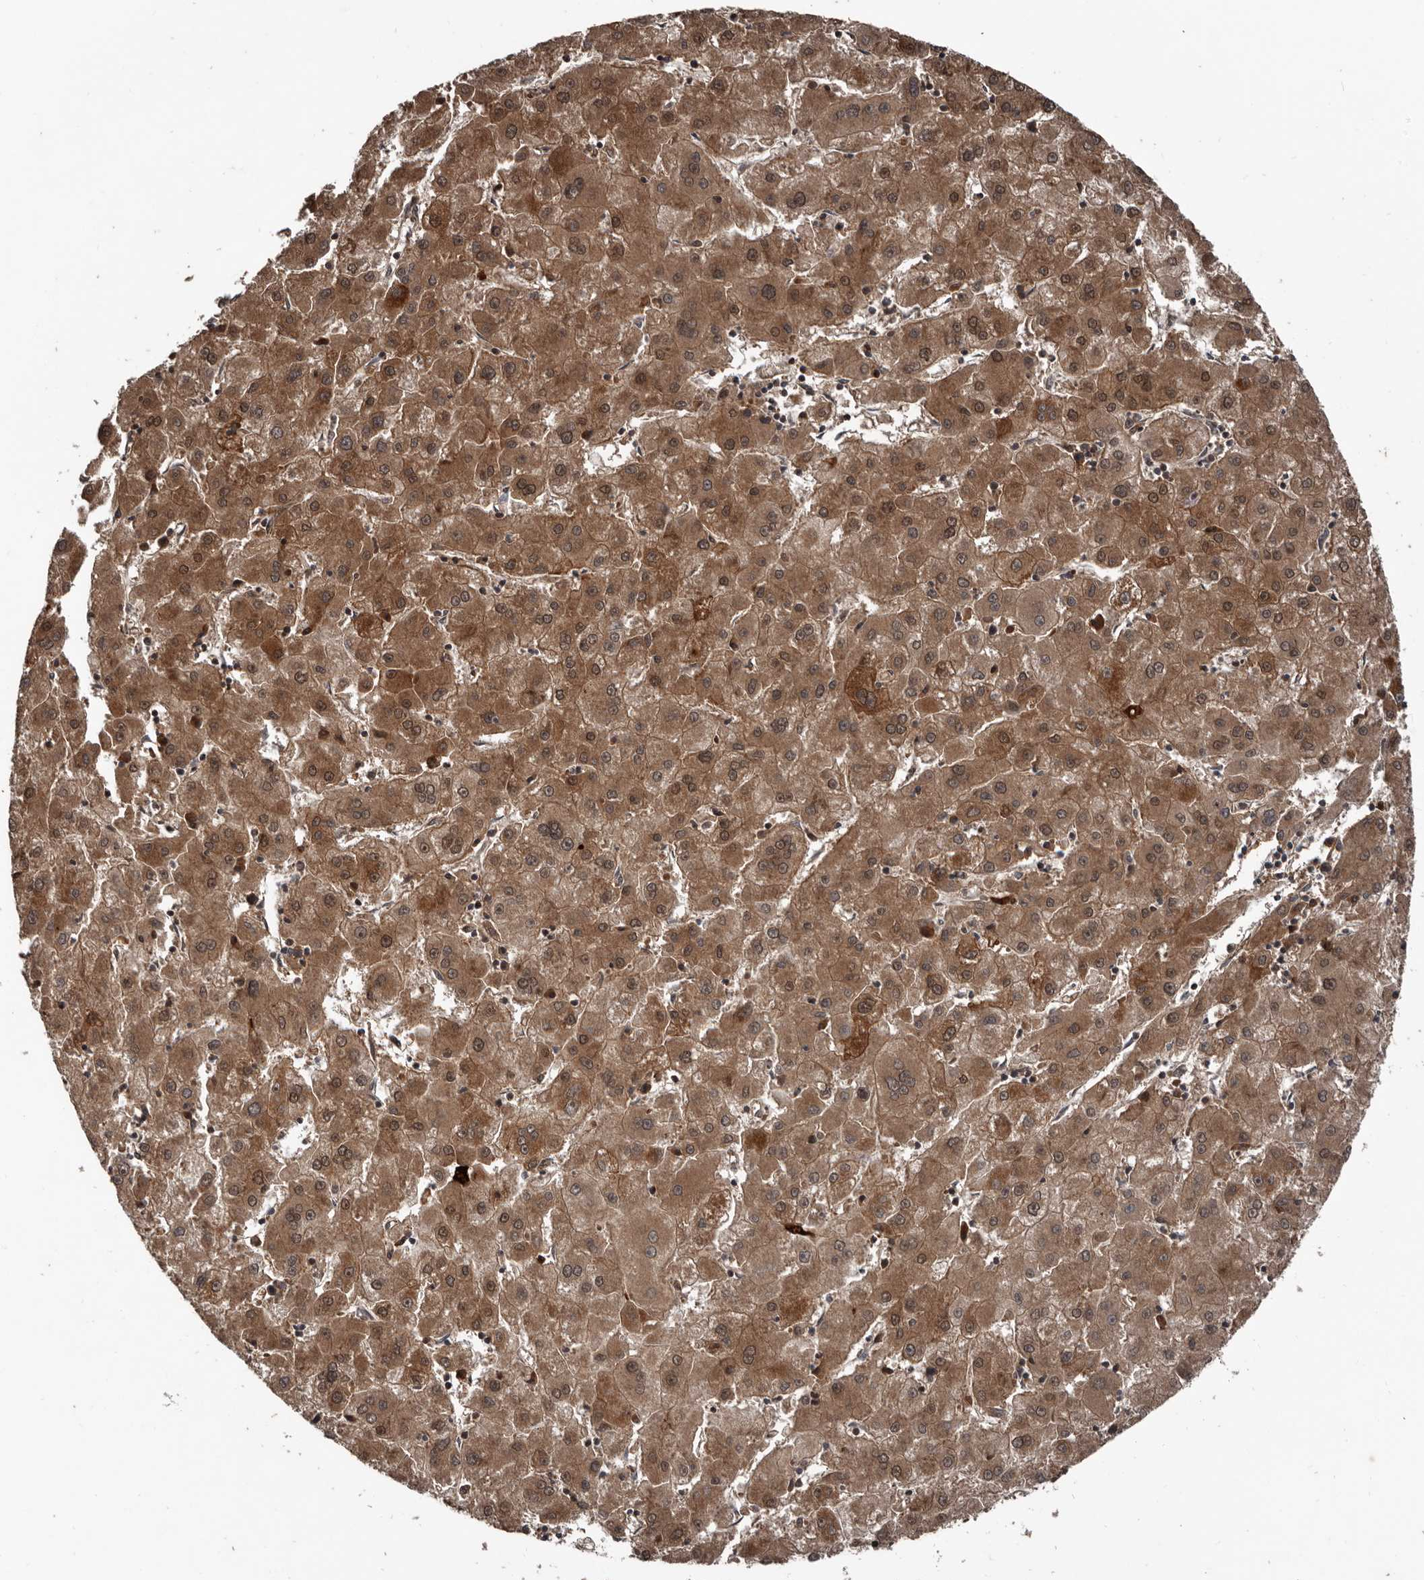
{"staining": {"intensity": "strong", "quantity": ">75%", "location": "cytoplasmic/membranous,nuclear"}, "tissue": "liver cancer", "cell_type": "Tumor cells", "image_type": "cancer", "snomed": [{"axis": "morphology", "description": "Carcinoma, Hepatocellular, NOS"}, {"axis": "topography", "description": "Liver"}], "caption": "Protein staining by IHC displays strong cytoplasmic/membranous and nuclear positivity in about >75% of tumor cells in liver cancer (hepatocellular carcinoma). Nuclei are stained in blue.", "gene": "CCDC190", "patient": {"sex": "male", "age": 72}}